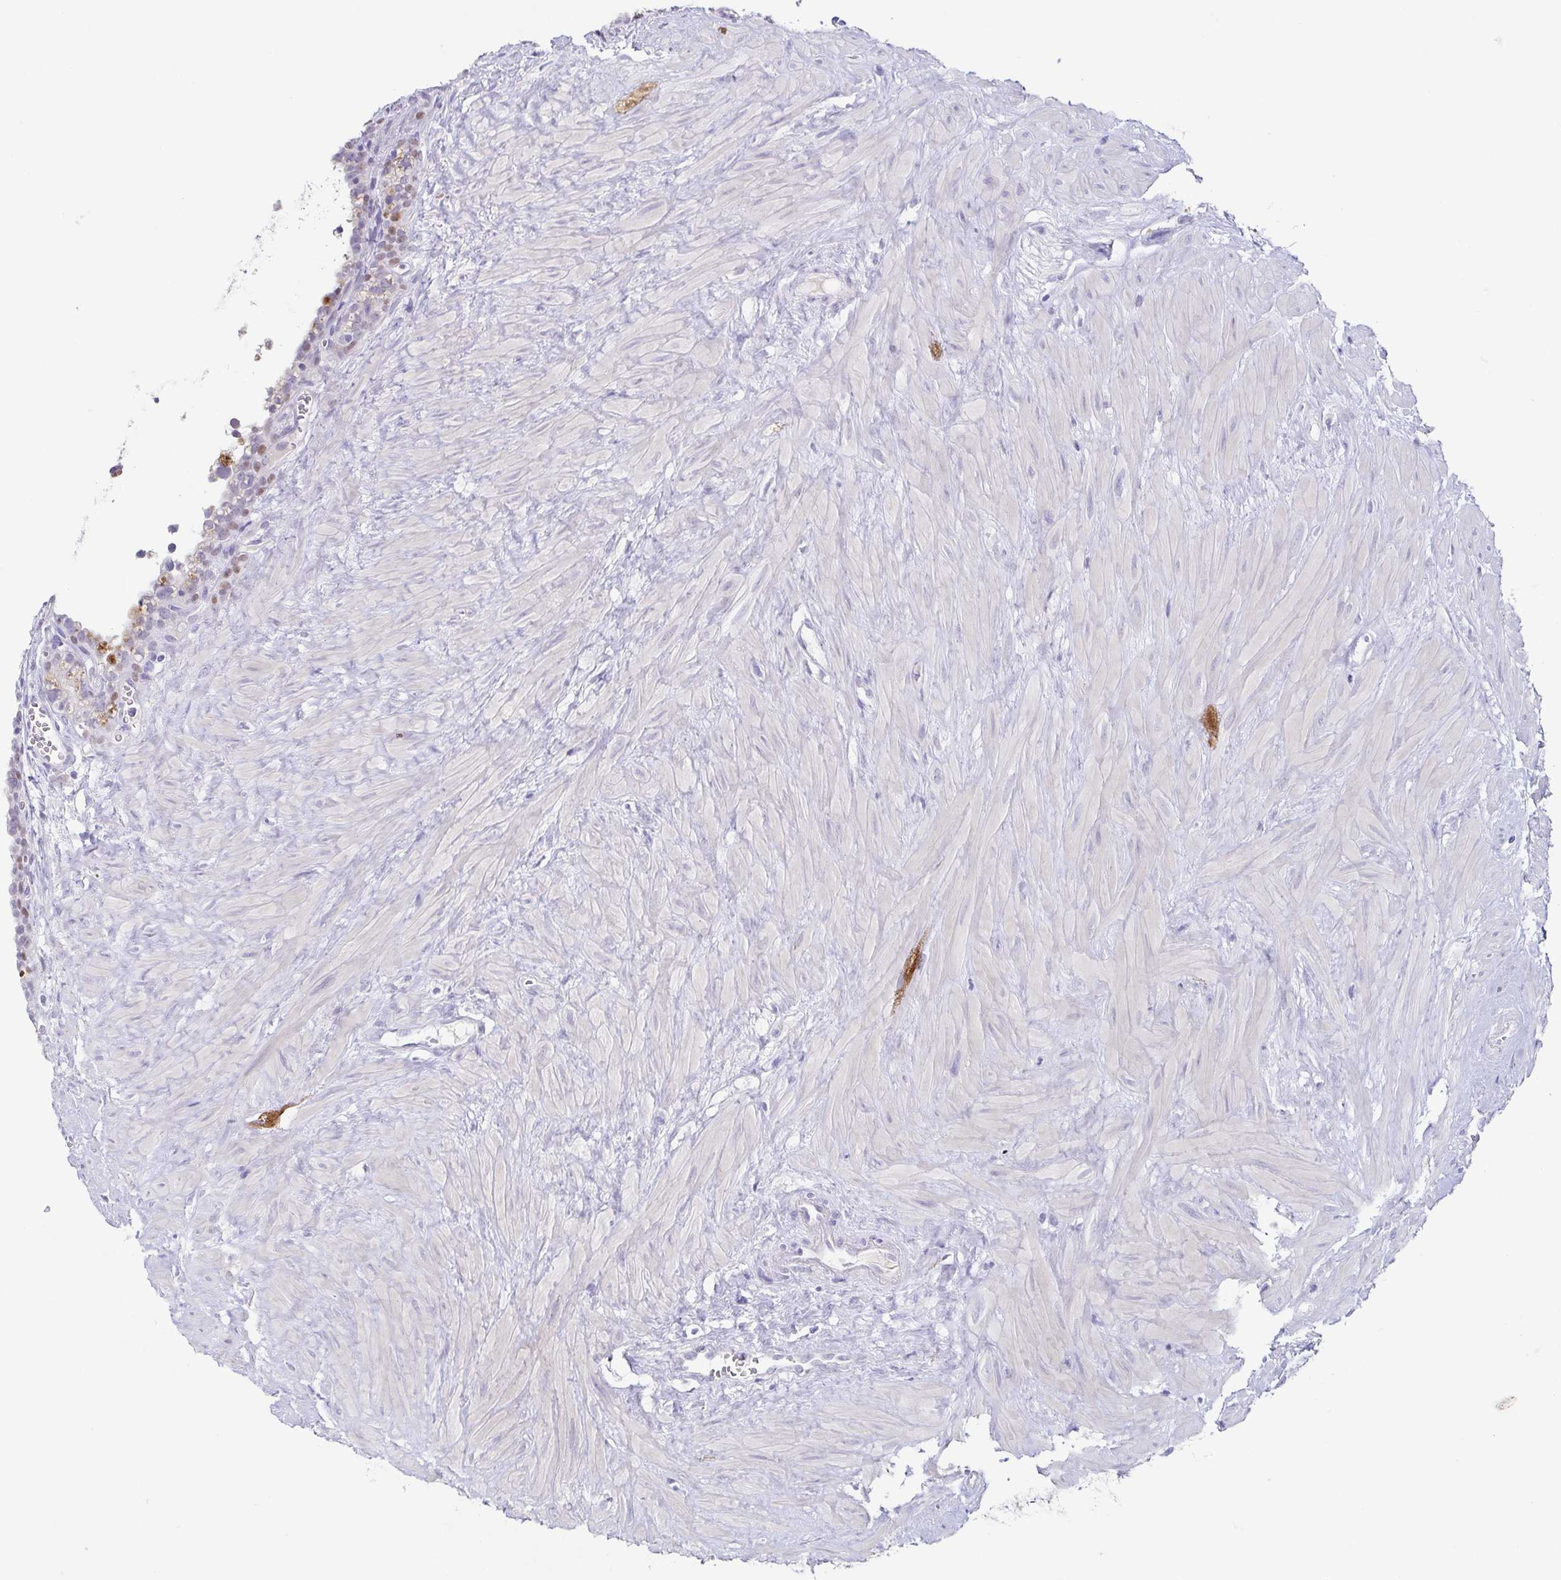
{"staining": {"intensity": "moderate", "quantity": "<25%", "location": "cytoplasmic/membranous"}, "tissue": "seminal vesicle", "cell_type": "Glandular cells", "image_type": "normal", "snomed": [{"axis": "morphology", "description": "Normal tissue, NOS"}, {"axis": "topography", "description": "Seminal veicle"}], "caption": "This image reveals immunohistochemistry (IHC) staining of benign human seminal vesicle, with low moderate cytoplasmic/membranous staining in about <25% of glandular cells.", "gene": "TP73", "patient": {"sex": "male", "age": 76}}